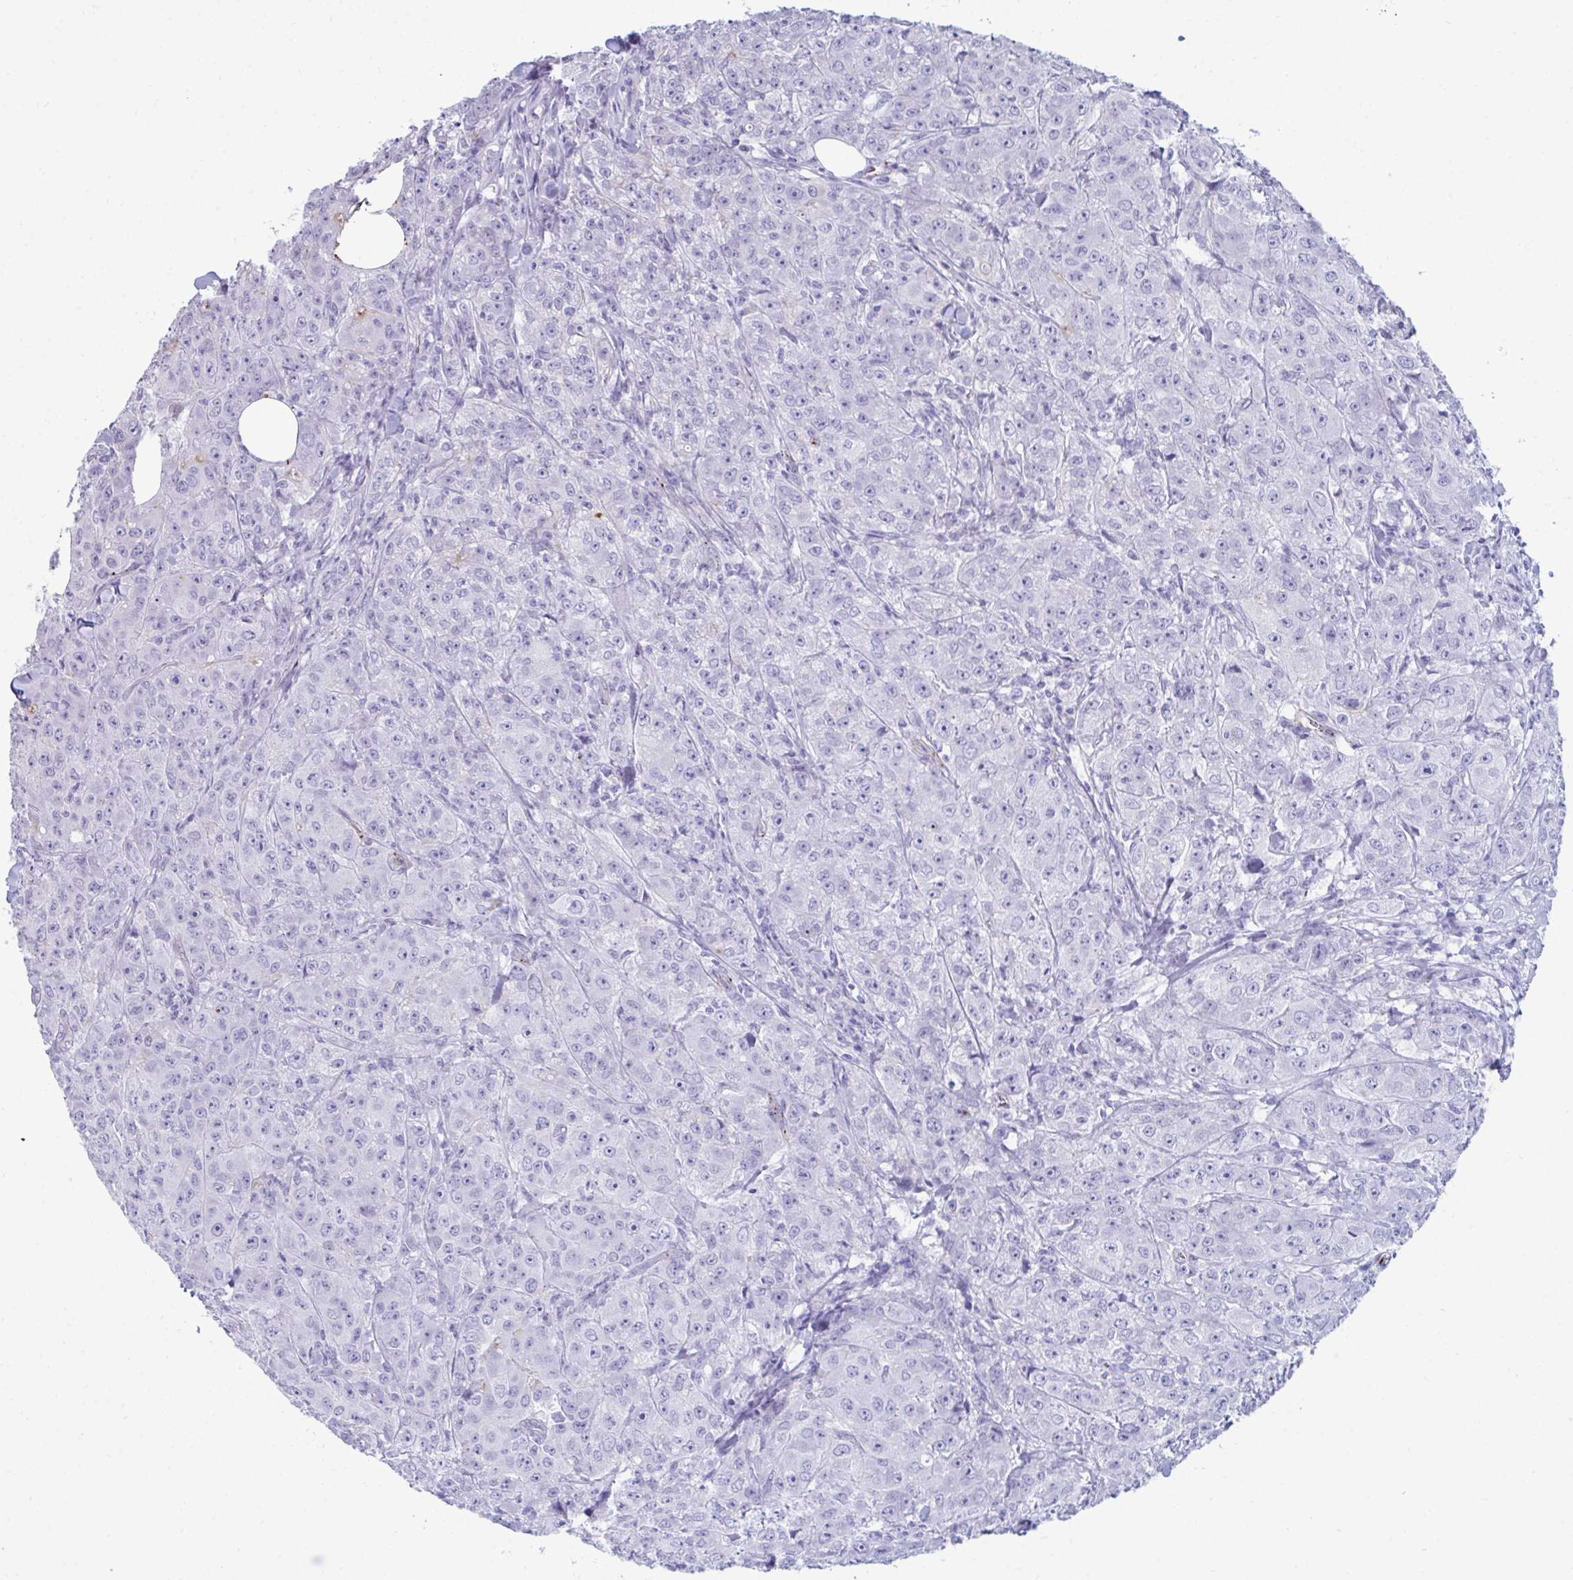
{"staining": {"intensity": "negative", "quantity": "none", "location": "none"}, "tissue": "breast cancer", "cell_type": "Tumor cells", "image_type": "cancer", "snomed": [{"axis": "morphology", "description": "Normal tissue, NOS"}, {"axis": "morphology", "description": "Duct carcinoma"}, {"axis": "topography", "description": "Breast"}], "caption": "This is an immunohistochemistry (IHC) histopathology image of human intraductal carcinoma (breast). There is no positivity in tumor cells.", "gene": "UBL3", "patient": {"sex": "female", "age": 43}}